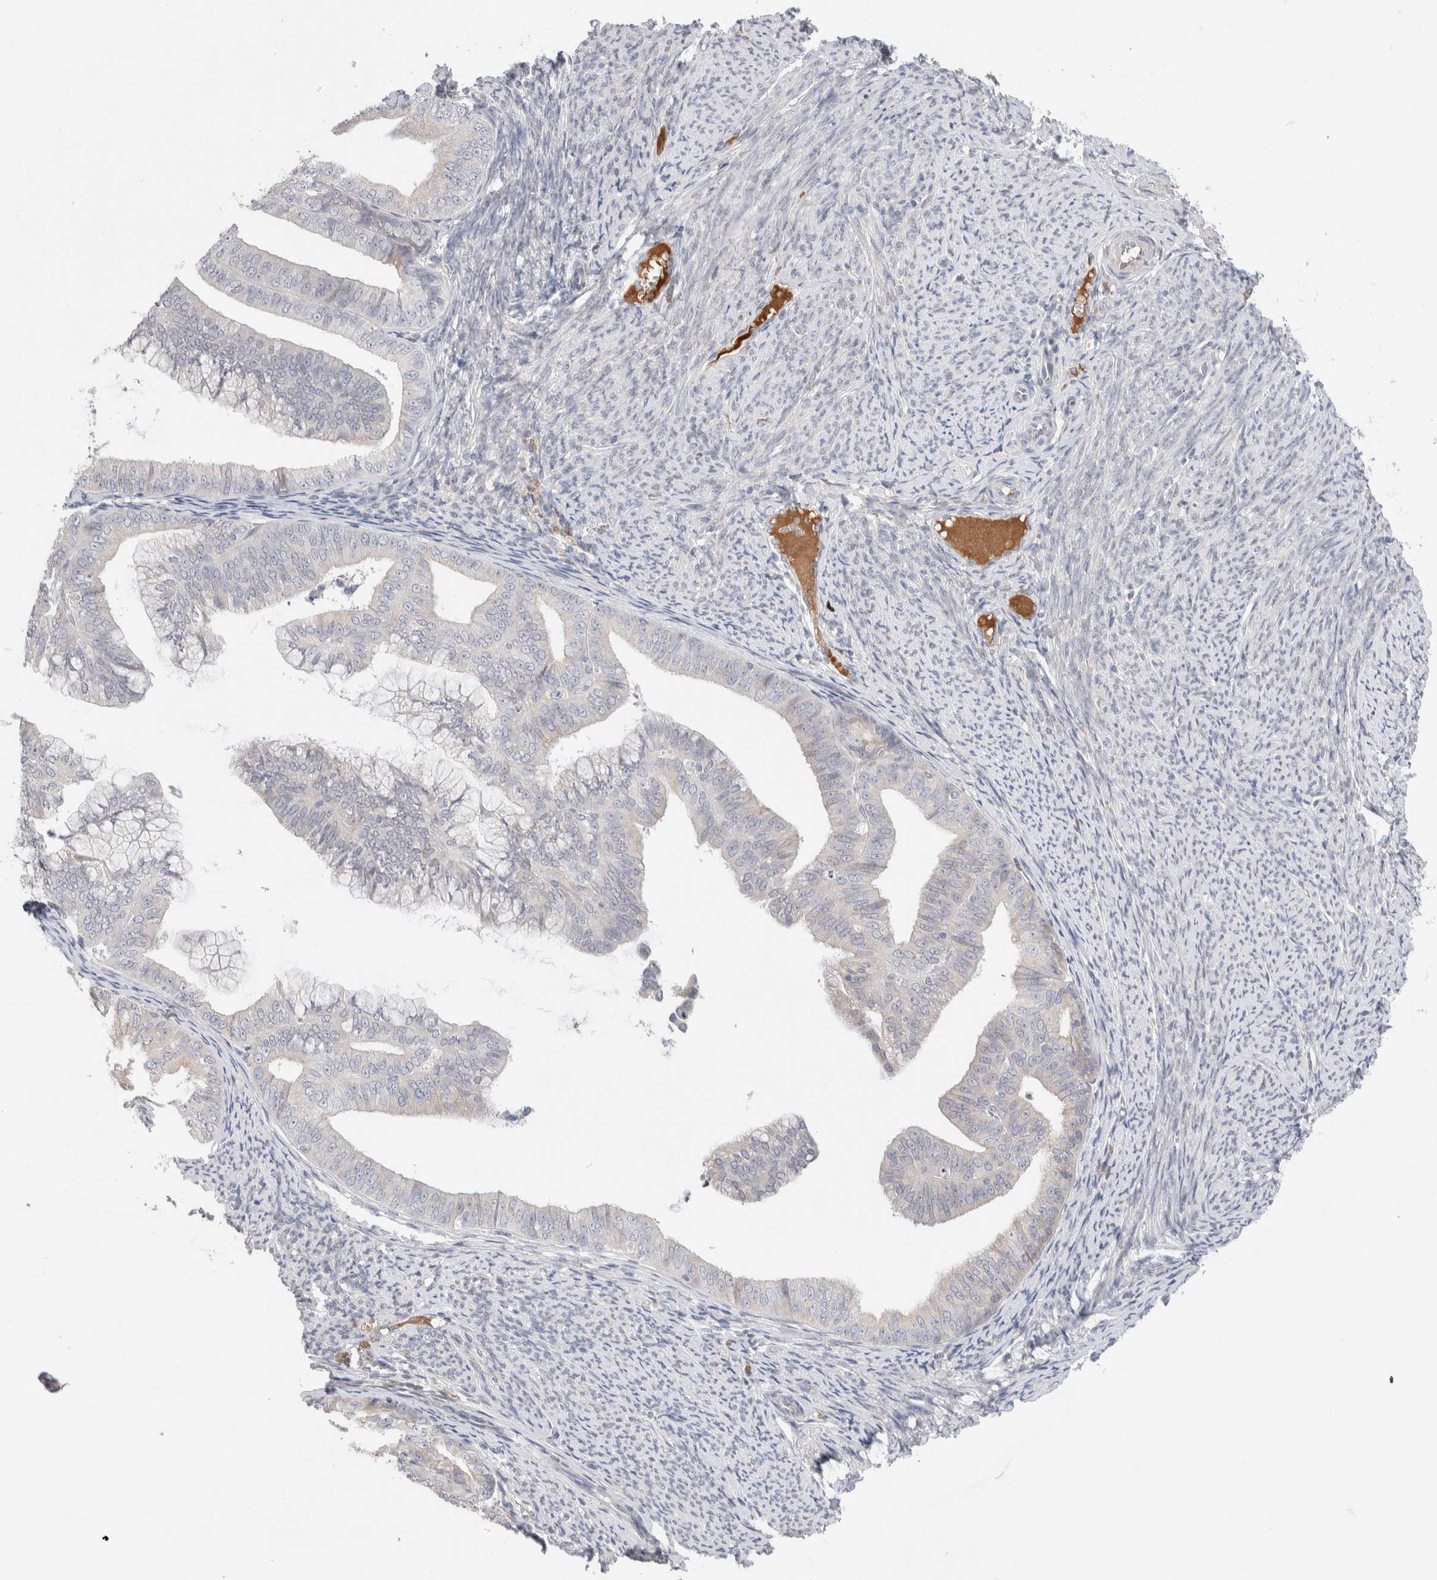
{"staining": {"intensity": "negative", "quantity": "none", "location": "none"}, "tissue": "endometrial cancer", "cell_type": "Tumor cells", "image_type": "cancer", "snomed": [{"axis": "morphology", "description": "Adenocarcinoma, NOS"}, {"axis": "topography", "description": "Endometrium"}], "caption": "Human endometrial cancer stained for a protein using IHC reveals no expression in tumor cells.", "gene": "RUSF1", "patient": {"sex": "female", "age": 63}}